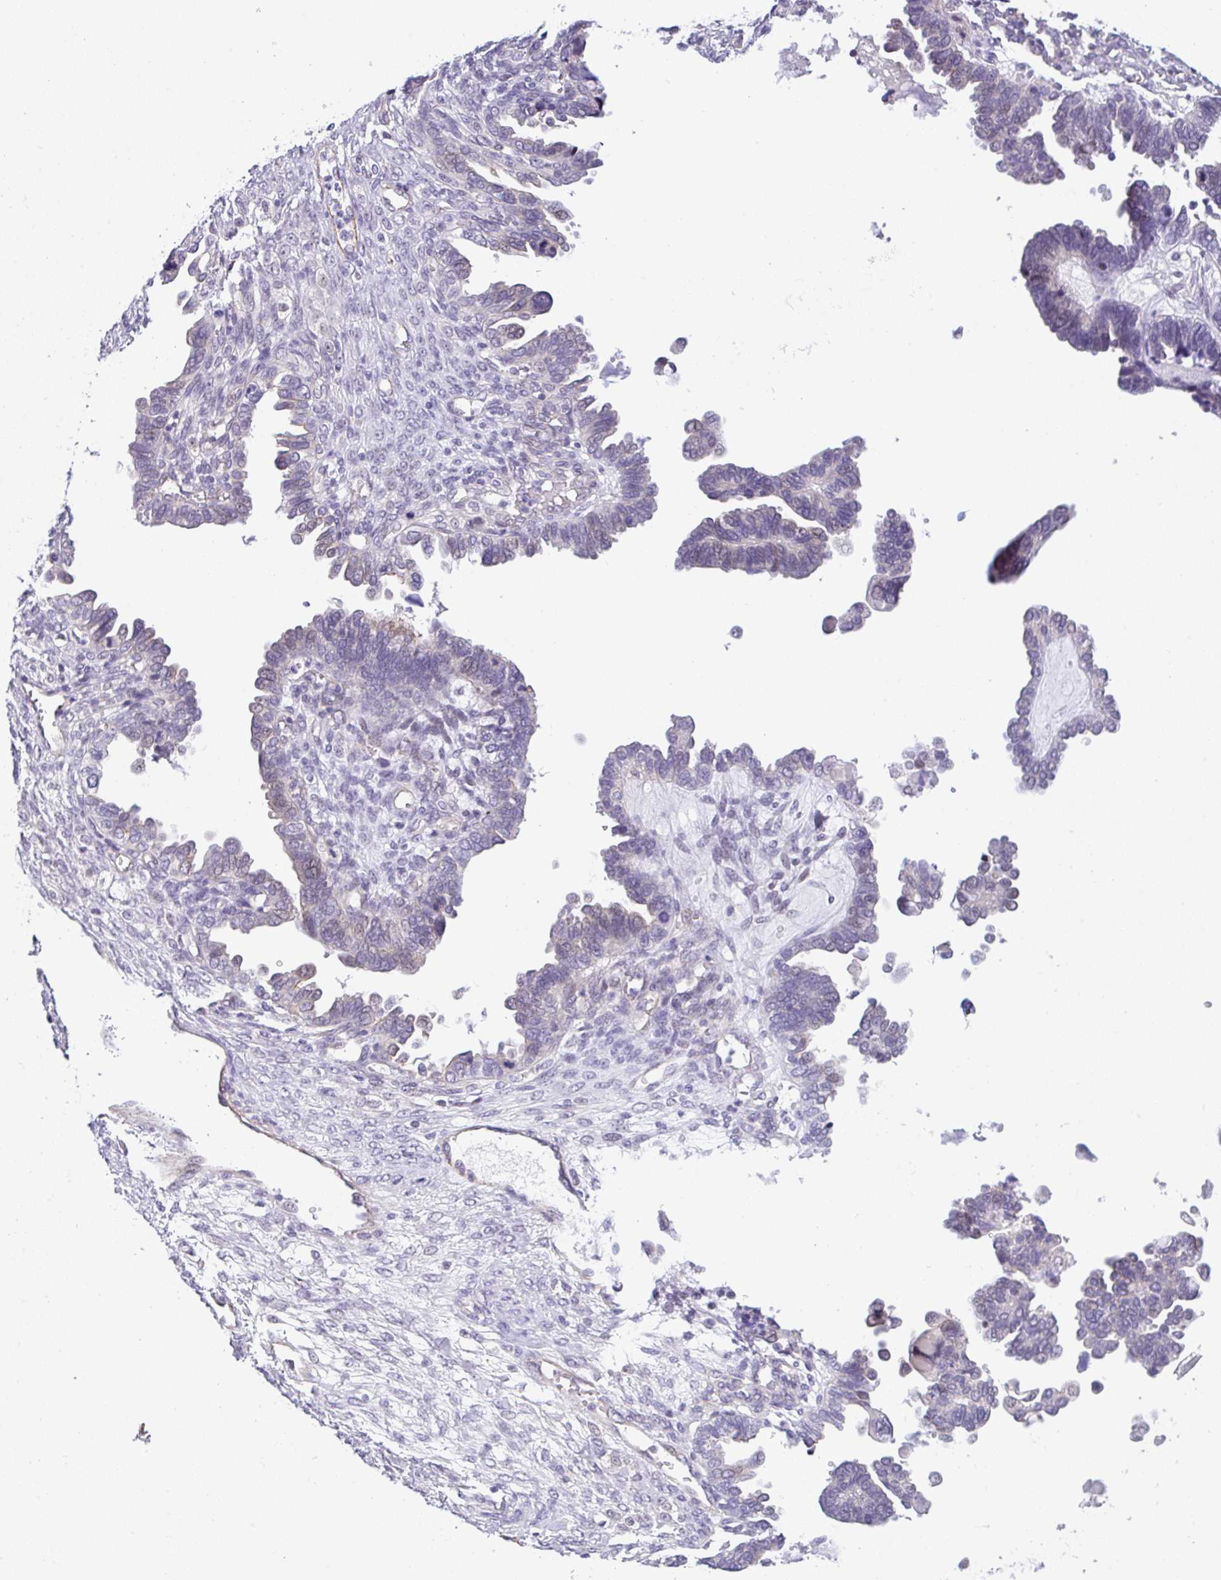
{"staining": {"intensity": "negative", "quantity": "none", "location": "none"}, "tissue": "ovarian cancer", "cell_type": "Tumor cells", "image_type": "cancer", "snomed": [{"axis": "morphology", "description": "Cystadenocarcinoma, serous, NOS"}, {"axis": "topography", "description": "Ovary"}], "caption": "Ovarian serous cystadenocarcinoma was stained to show a protein in brown. There is no significant staining in tumor cells.", "gene": "CGNL1", "patient": {"sex": "female", "age": 51}}